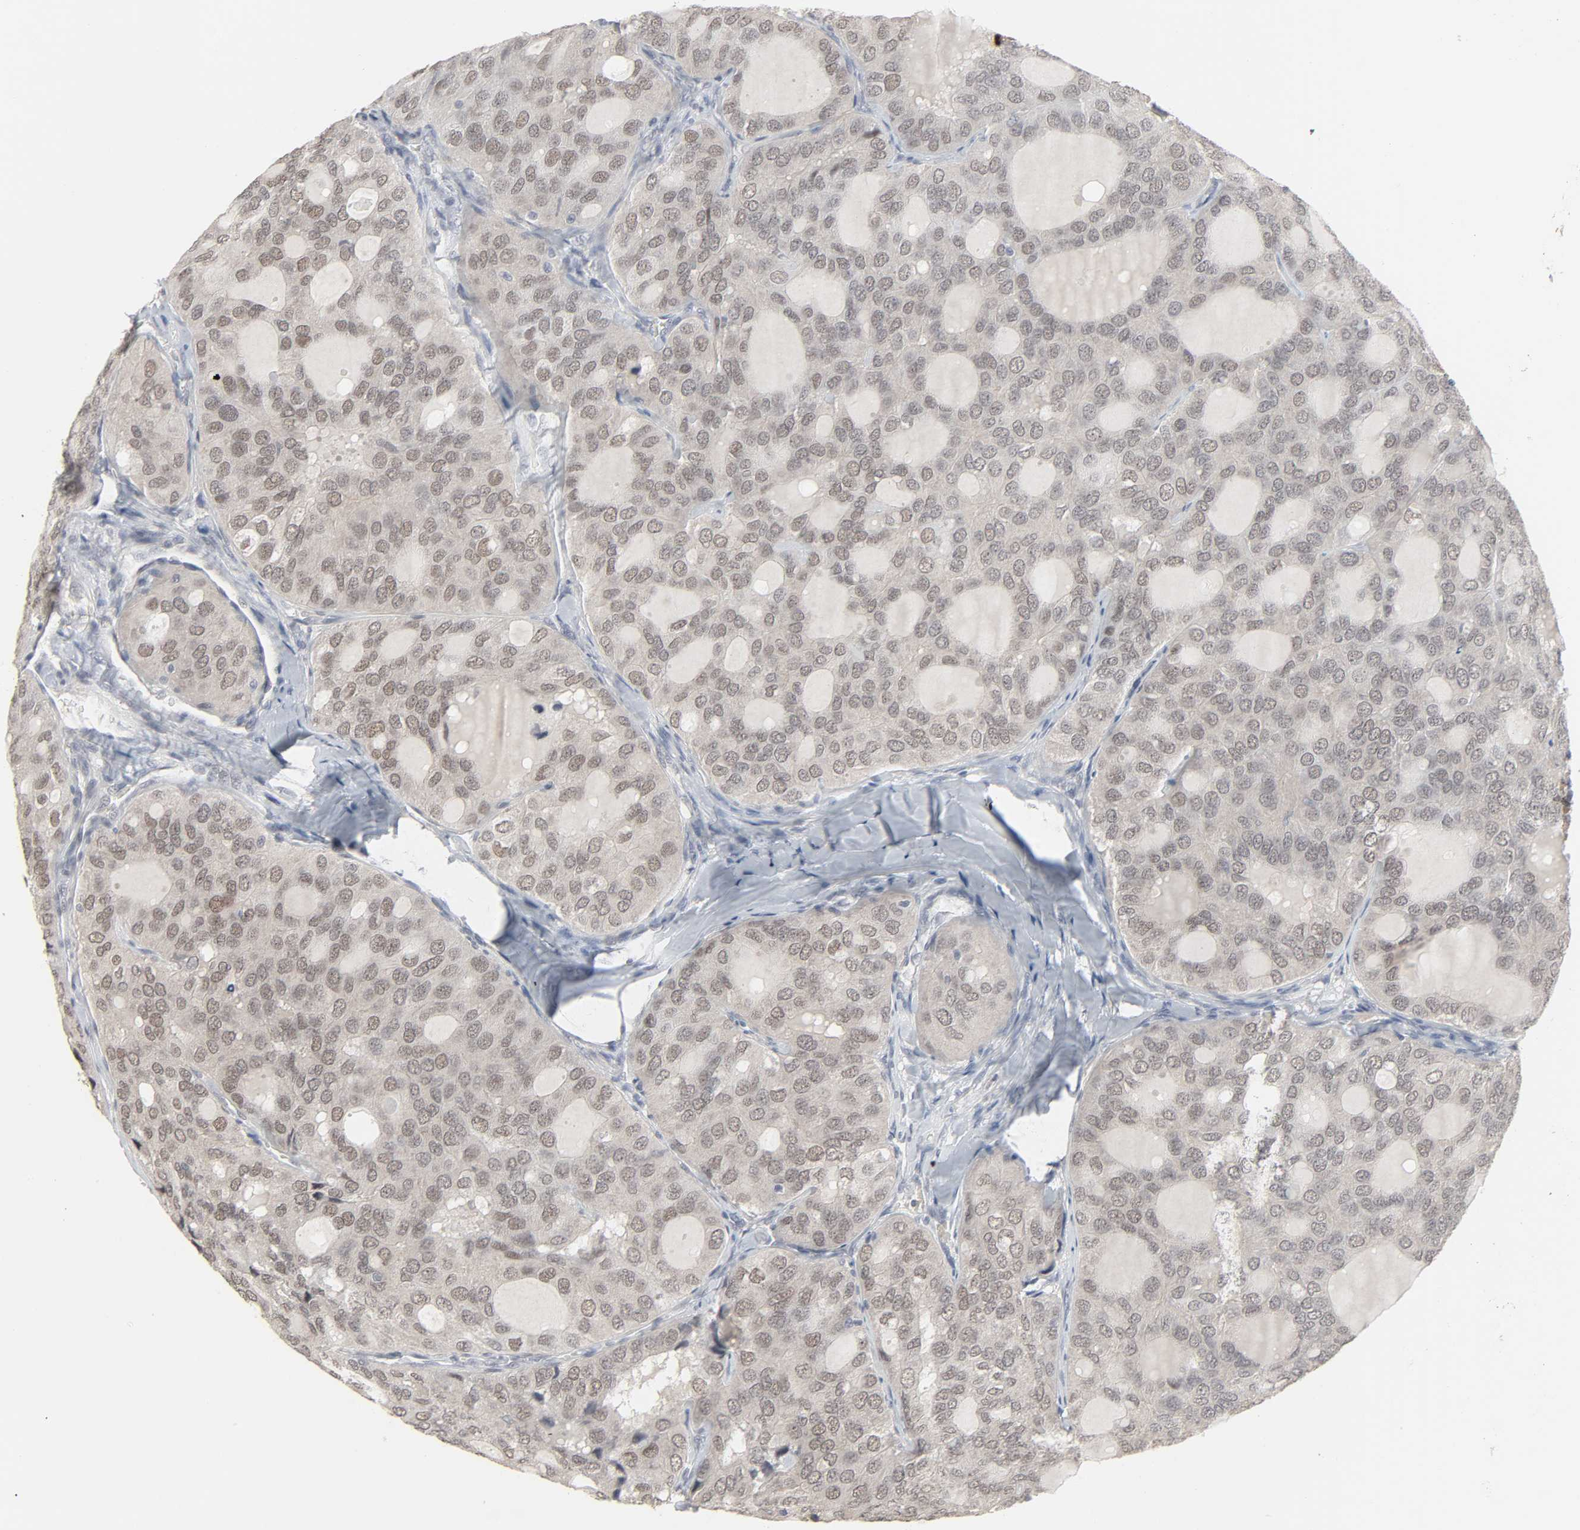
{"staining": {"intensity": "negative", "quantity": "none", "location": "none"}, "tissue": "thyroid cancer", "cell_type": "Tumor cells", "image_type": "cancer", "snomed": [{"axis": "morphology", "description": "Follicular adenoma carcinoma, NOS"}, {"axis": "topography", "description": "Thyroid gland"}], "caption": "Tumor cells are negative for brown protein staining in thyroid cancer (follicular adenoma carcinoma).", "gene": "ZNF222", "patient": {"sex": "male", "age": 75}}